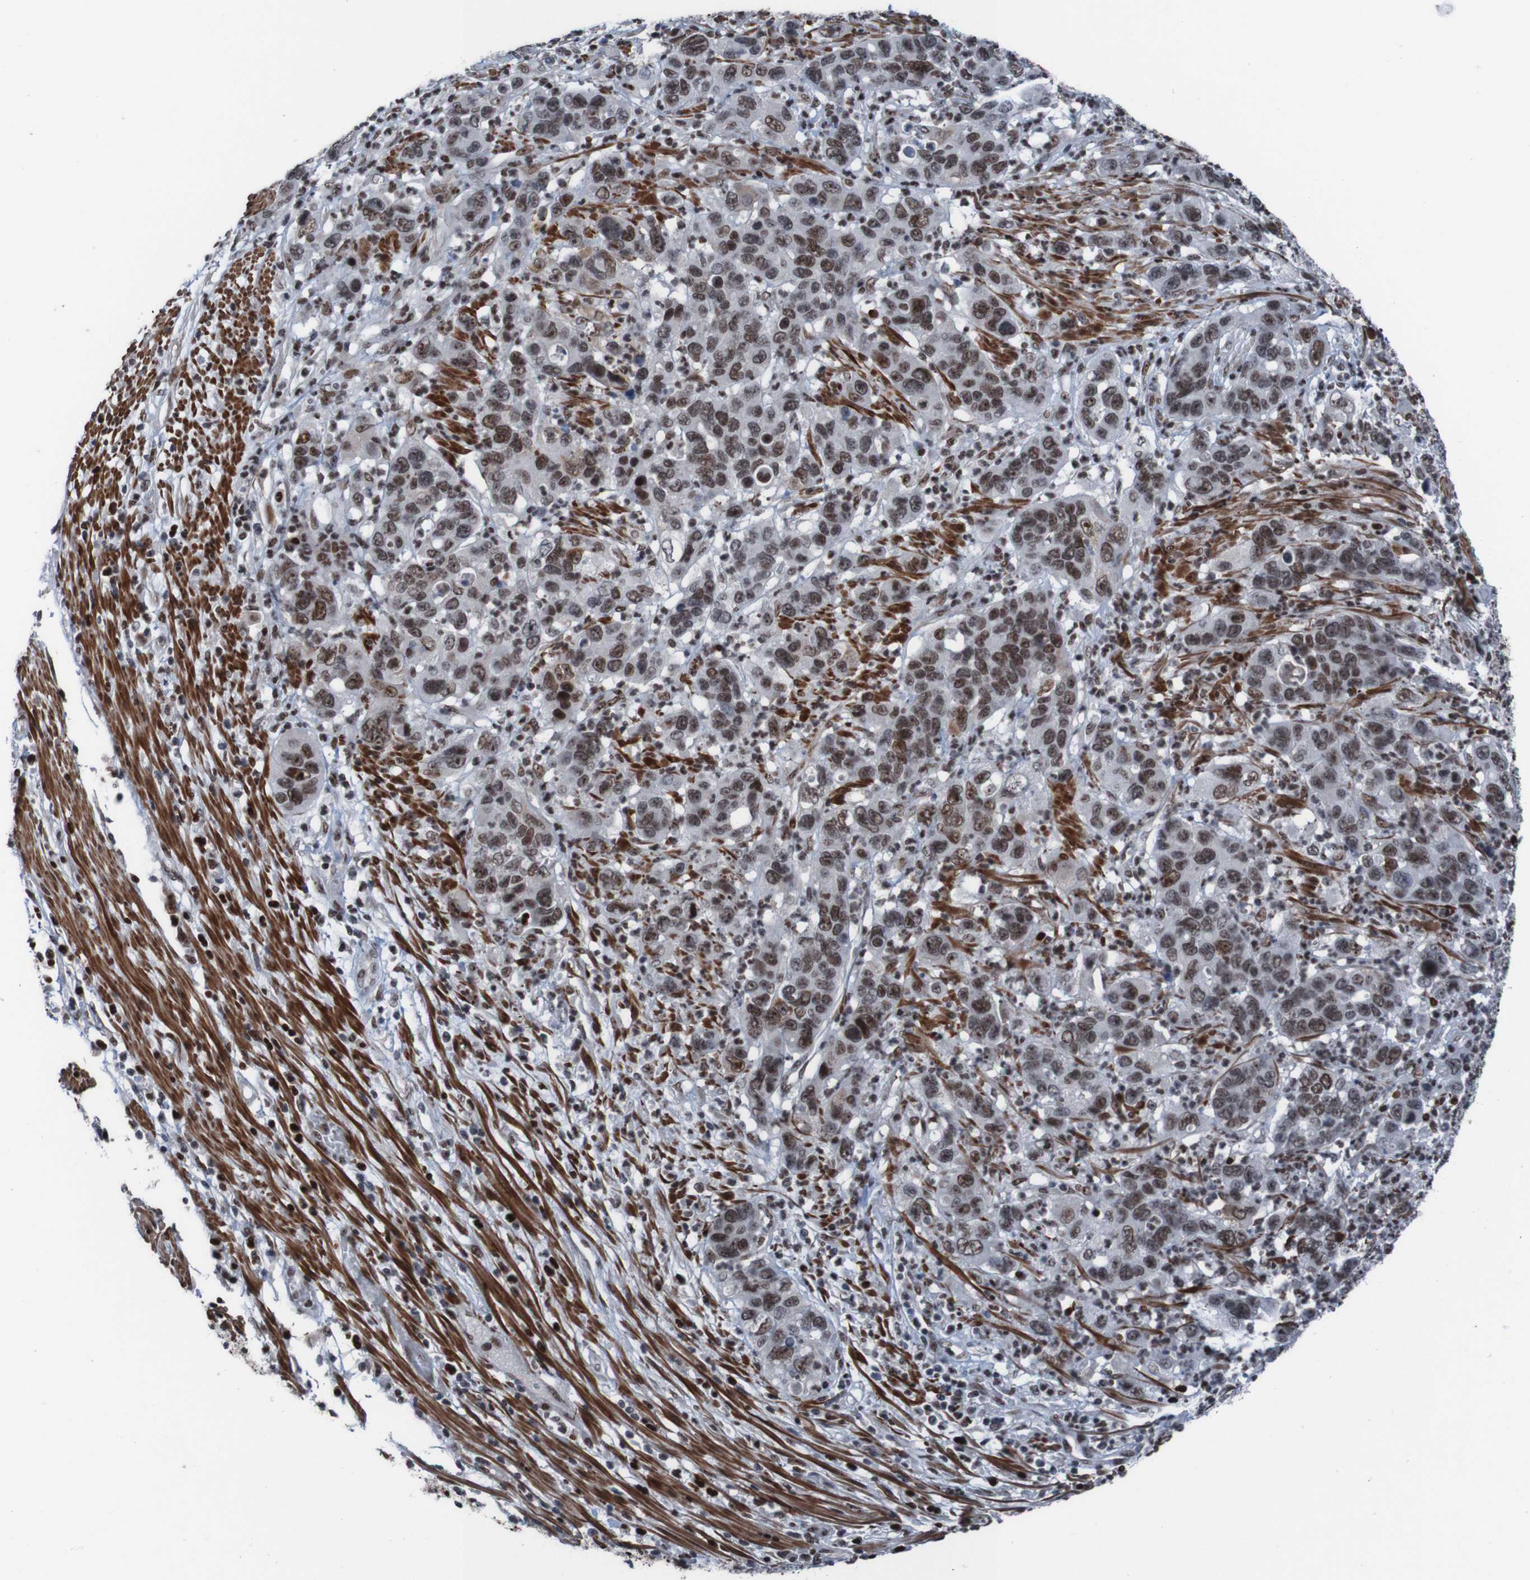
{"staining": {"intensity": "strong", "quantity": "25%-75%", "location": "nuclear"}, "tissue": "pancreatic cancer", "cell_type": "Tumor cells", "image_type": "cancer", "snomed": [{"axis": "morphology", "description": "Adenocarcinoma, NOS"}, {"axis": "topography", "description": "Pancreas"}], "caption": "Pancreatic adenocarcinoma stained for a protein (brown) exhibits strong nuclear positive positivity in approximately 25%-75% of tumor cells.", "gene": "PHF2", "patient": {"sex": "female", "age": 71}}